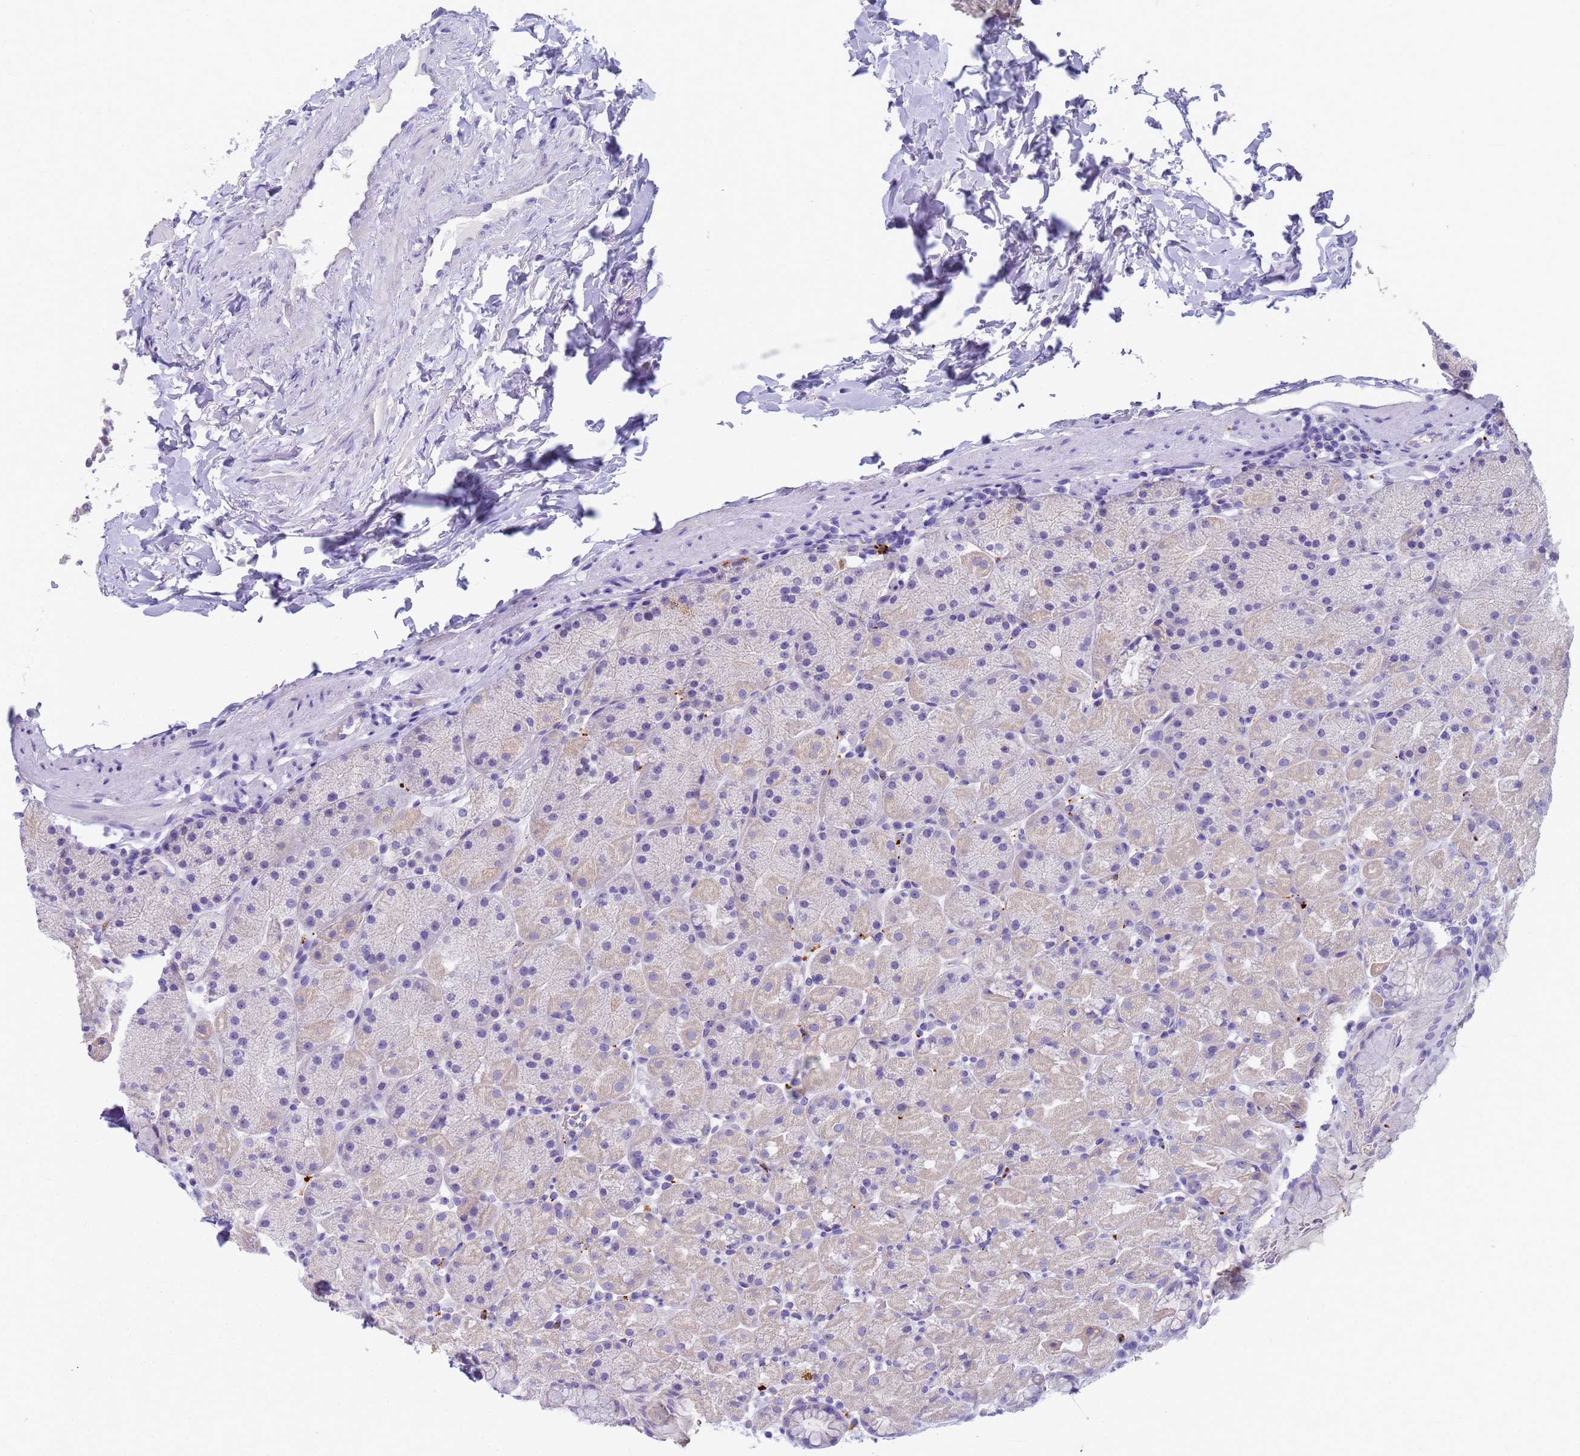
{"staining": {"intensity": "negative", "quantity": "none", "location": "none"}, "tissue": "stomach", "cell_type": "Glandular cells", "image_type": "normal", "snomed": [{"axis": "morphology", "description": "Normal tissue, NOS"}, {"axis": "topography", "description": "Stomach, upper"}, {"axis": "topography", "description": "Stomach, lower"}], "caption": "The micrograph demonstrates no significant positivity in glandular cells of stomach.", "gene": "RNASE2", "patient": {"sex": "male", "age": 67}}